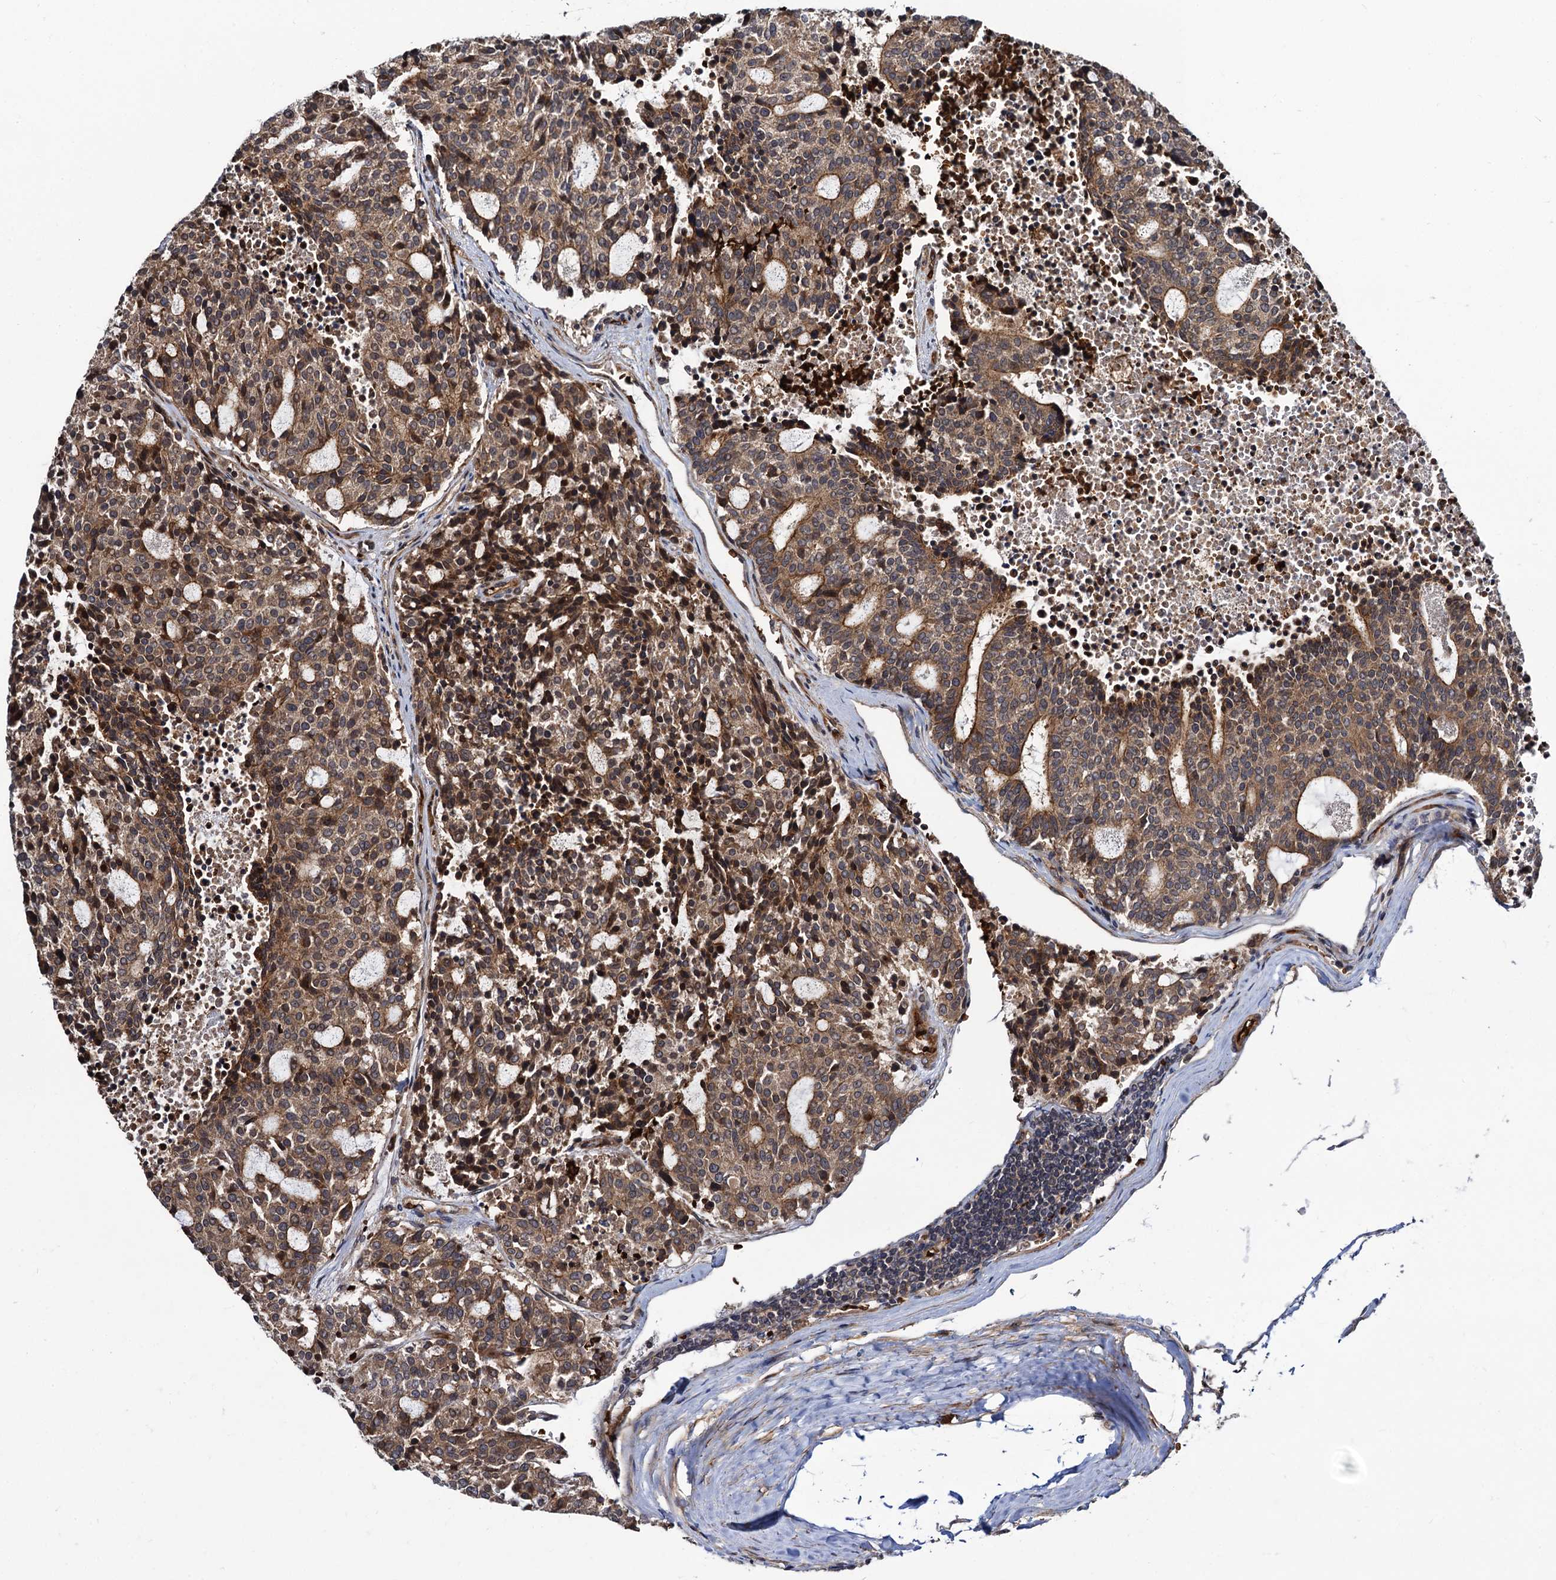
{"staining": {"intensity": "moderate", "quantity": ">75%", "location": "cytoplasmic/membranous"}, "tissue": "carcinoid", "cell_type": "Tumor cells", "image_type": "cancer", "snomed": [{"axis": "morphology", "description": "Carcinoid, malignant, NOS"}, {"axis": "topography", "description": "Pancreas"}], "caption": "Carcinoid (malignant) stained with a protein marker reveals moderate staining in tumor cells.", "gene": "KXD1", "patient": {"sex": "female", "age": 54}}